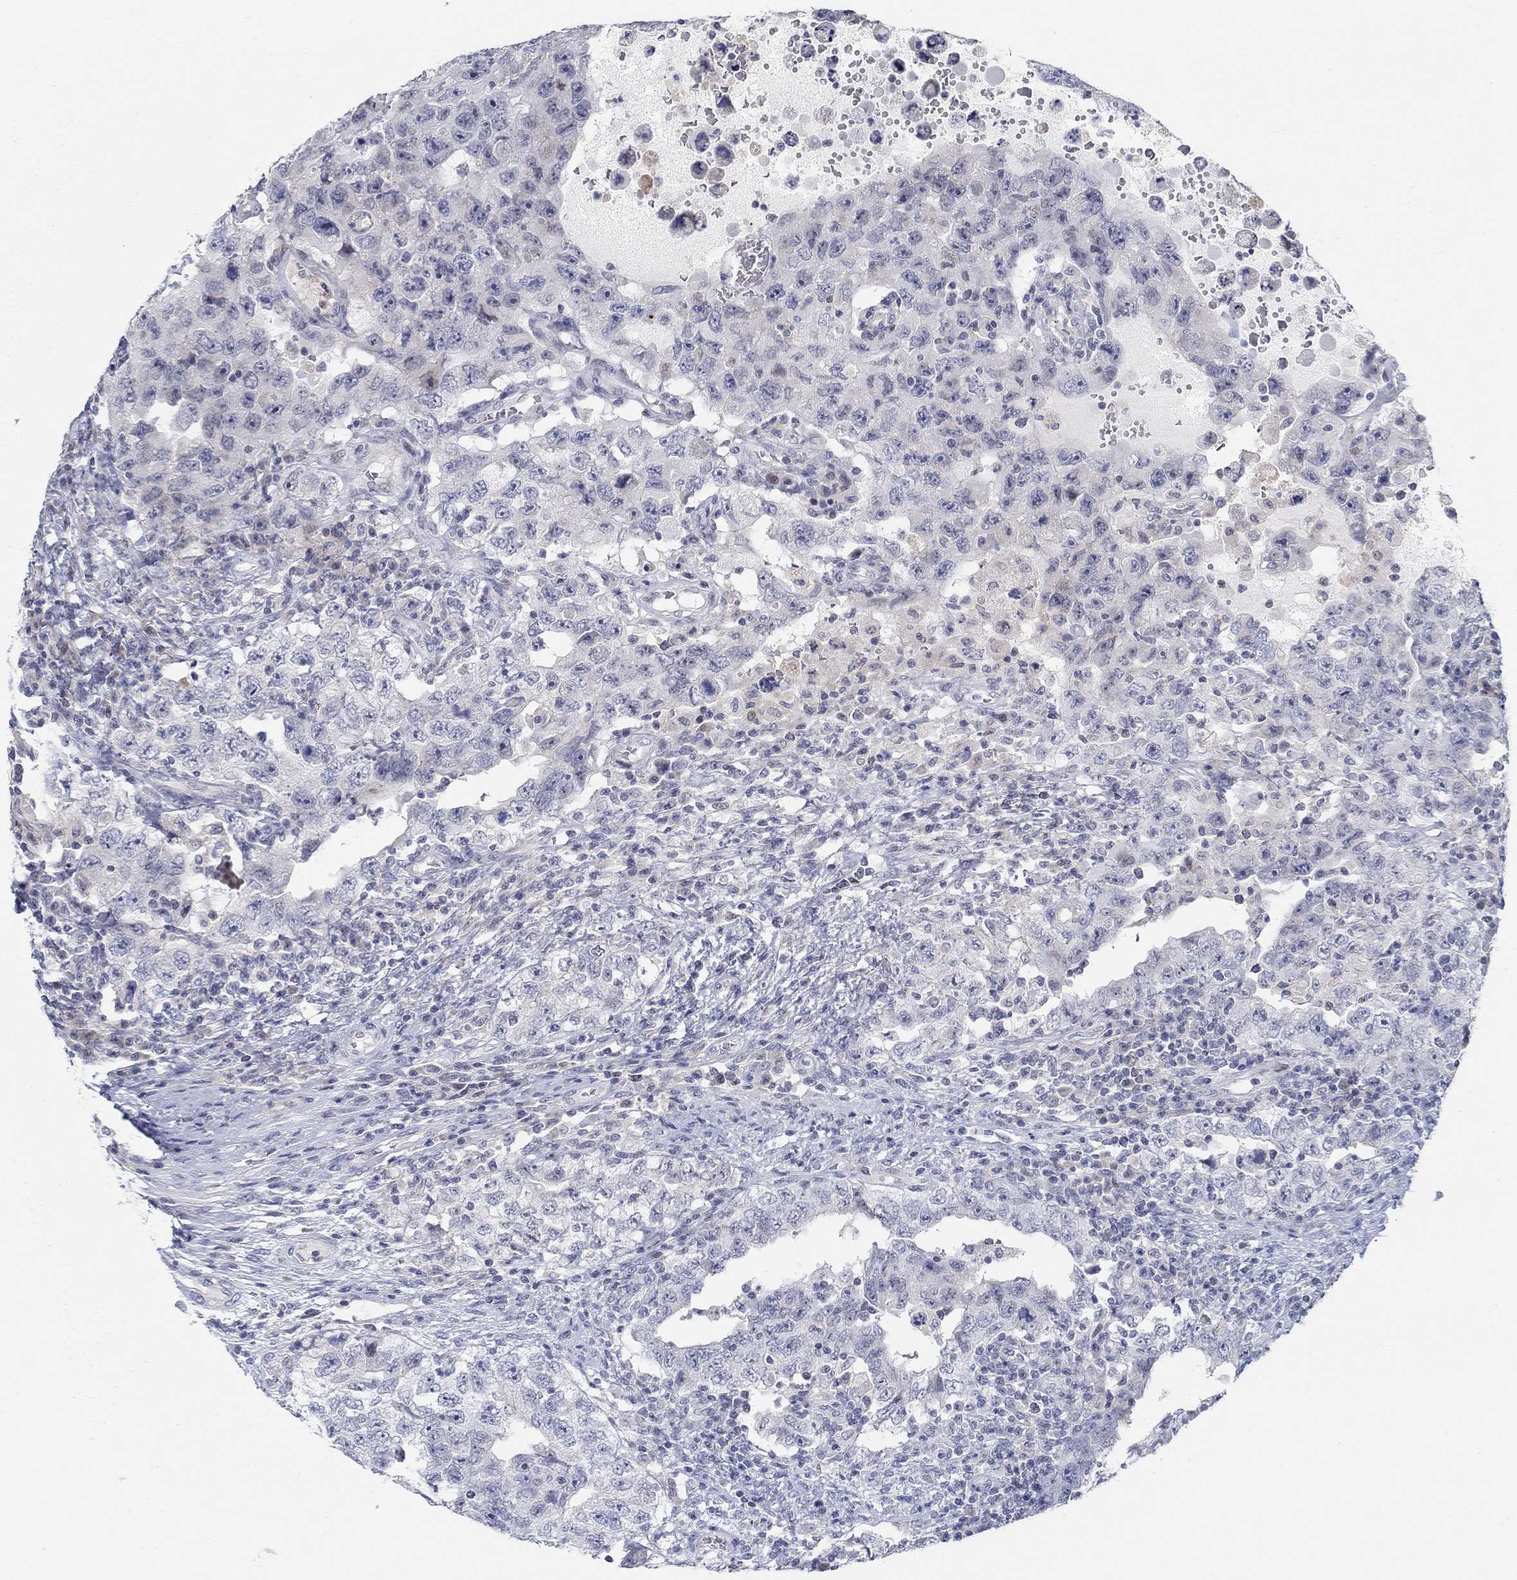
{"staining": {"intensity": "negative", "quantity": "none", "location": "none"}, "tissue": "testis cancer", "cell_type": "Tumor cells", "image_type": "cancer", "snomed": [{"axis": "morphology", "description": "Carcinoma, Embryonal, NOS"}, {"axis": "topography", "description": "Testis"}], "caption": "There is no significant positivity in tumor cells of testis embryonal carcinoma.", "gene": "ANO7", "patient": {"sex": "male", "age": 26}}